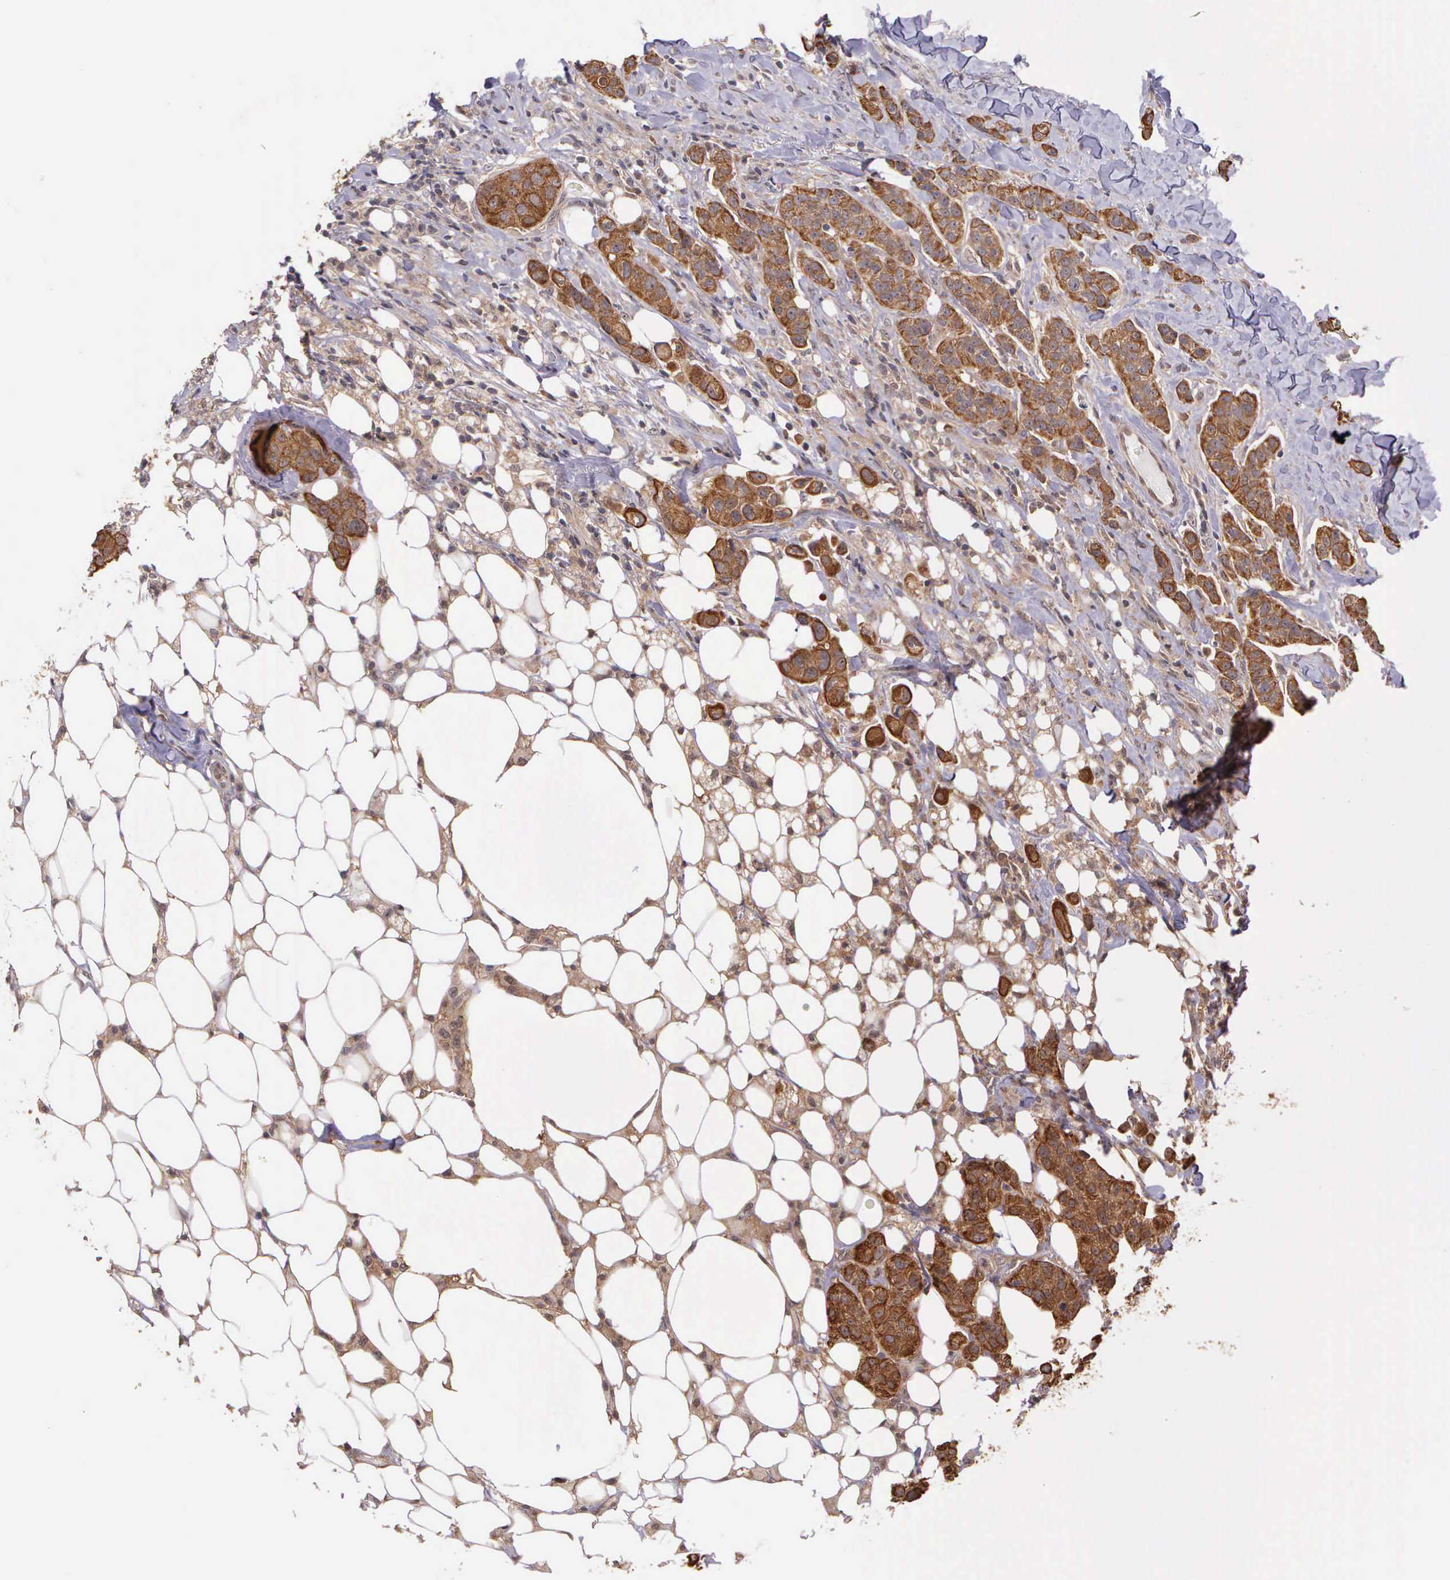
{"staining": {"intensity": "moderate", "quantity": ">75%", "location": "cytoplasmic/membranous"}, "tissue": "breast cancer", "cell_type": "Tumor cells", "image_type": "cancer", "snomed": [{"axis": "morphology", "description": "Duct carcinoma"}, {"axis": "topography", "description": "Breast"}], "caption": "IHC of human breast cancer (invasive ductal carcinoma) displays medium levels of moderate cytoplasmic/membranous expression in approximately >75% of tumor cells. (DAB = brown stain, brightfield microscopy at high magnification).", "gene": "IGBP1", "patient": {"sex": "female", "age": 40}}